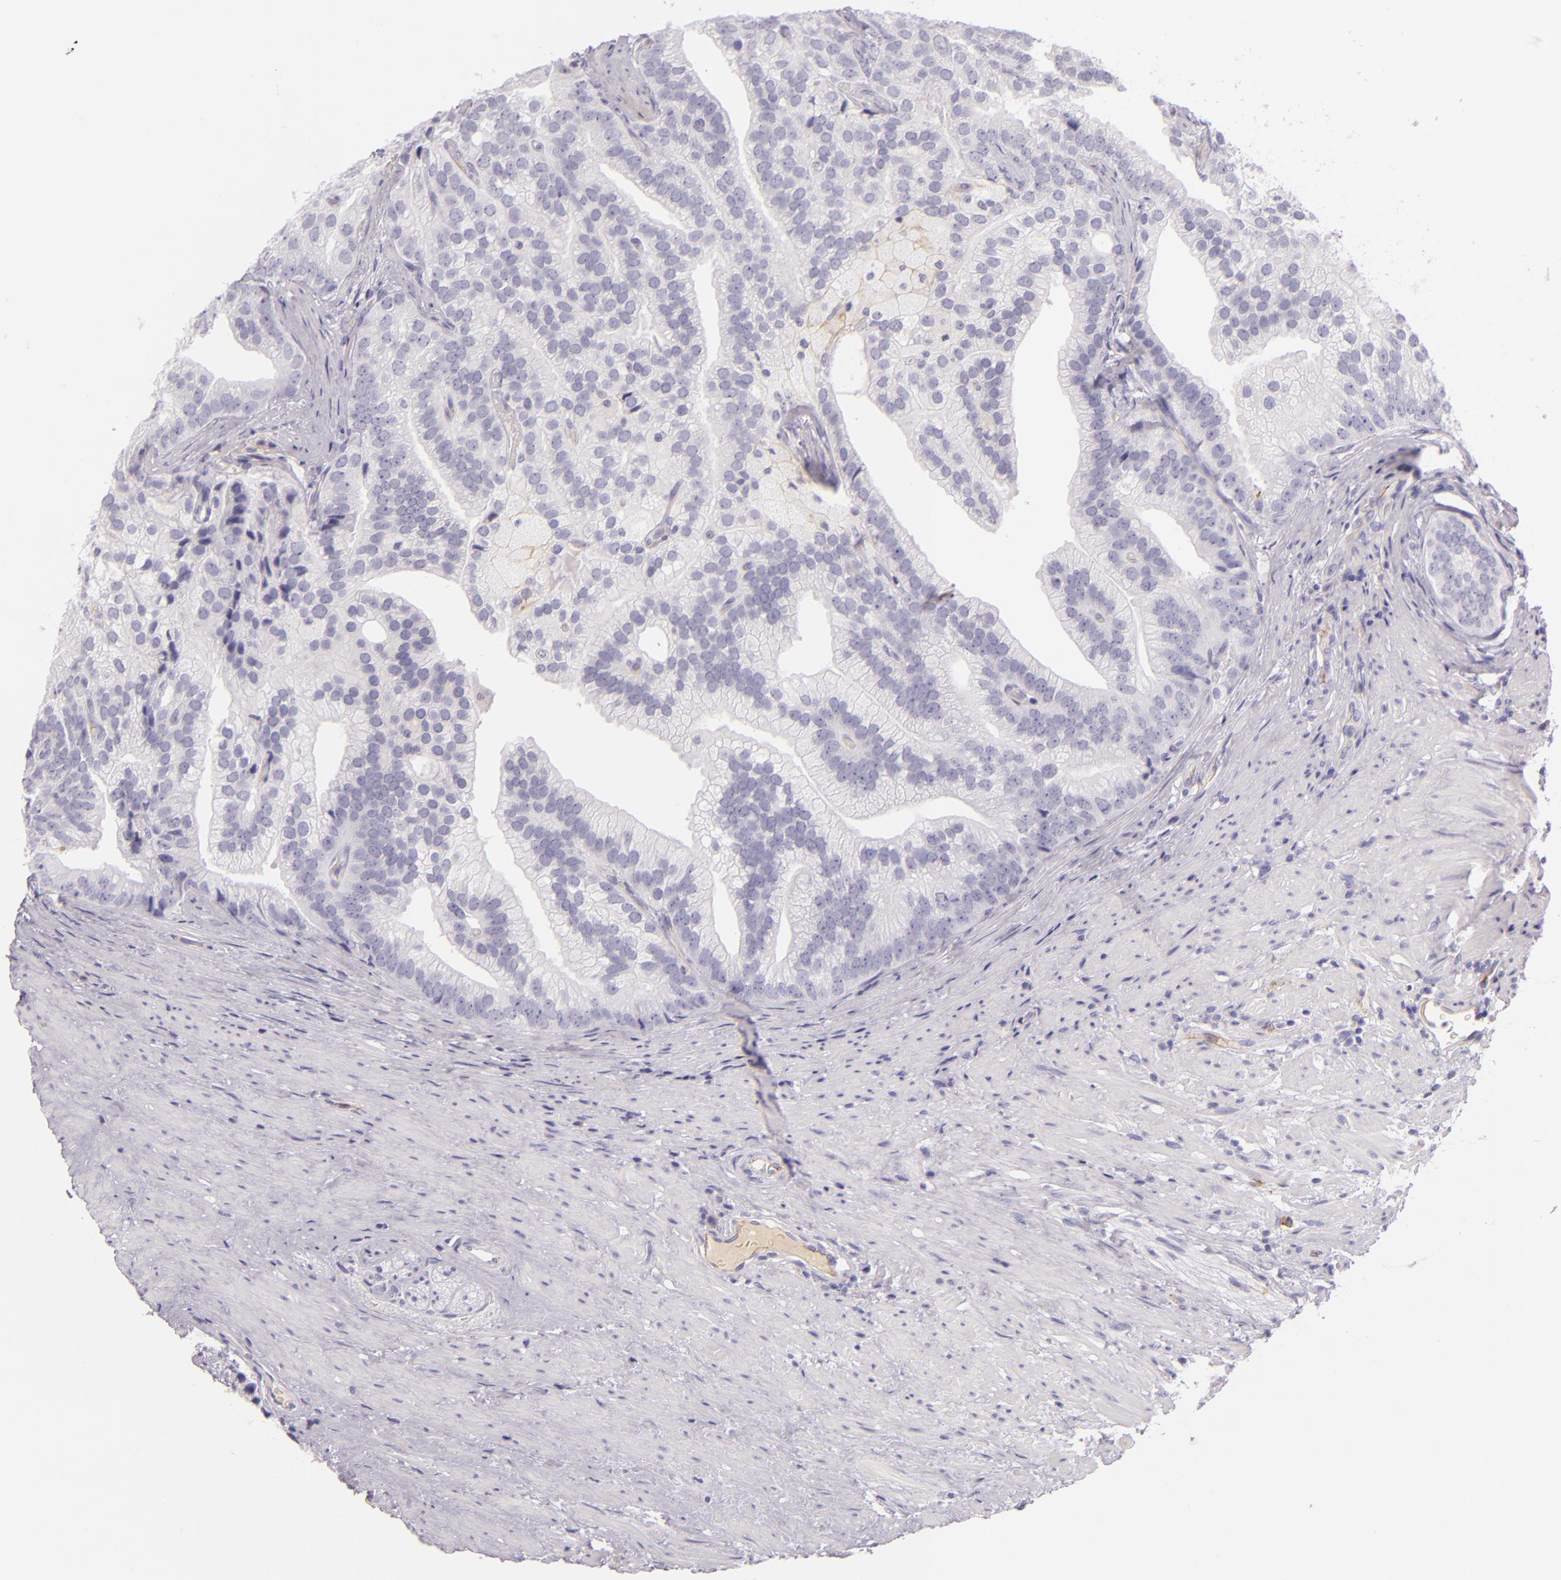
{"staining": {"intensity": "negative", "quantity": "none", "location": "none"}, "tissue": "prostate cancer", "cell_type": "Tumor cells", "image_type": "cancer", "snomed": [{"axis": "morphology", "description": "Adenocarcinoma, Low grade"}, {"axis": "topography", "description": "Prostate"}], "caption": "Tumor cells are negative for brown protein staining in prostate cancer (adenocarcinoma (low-grade)).", "gene": "ICAM1", "patient": {"sex": "male", "age": 71}}